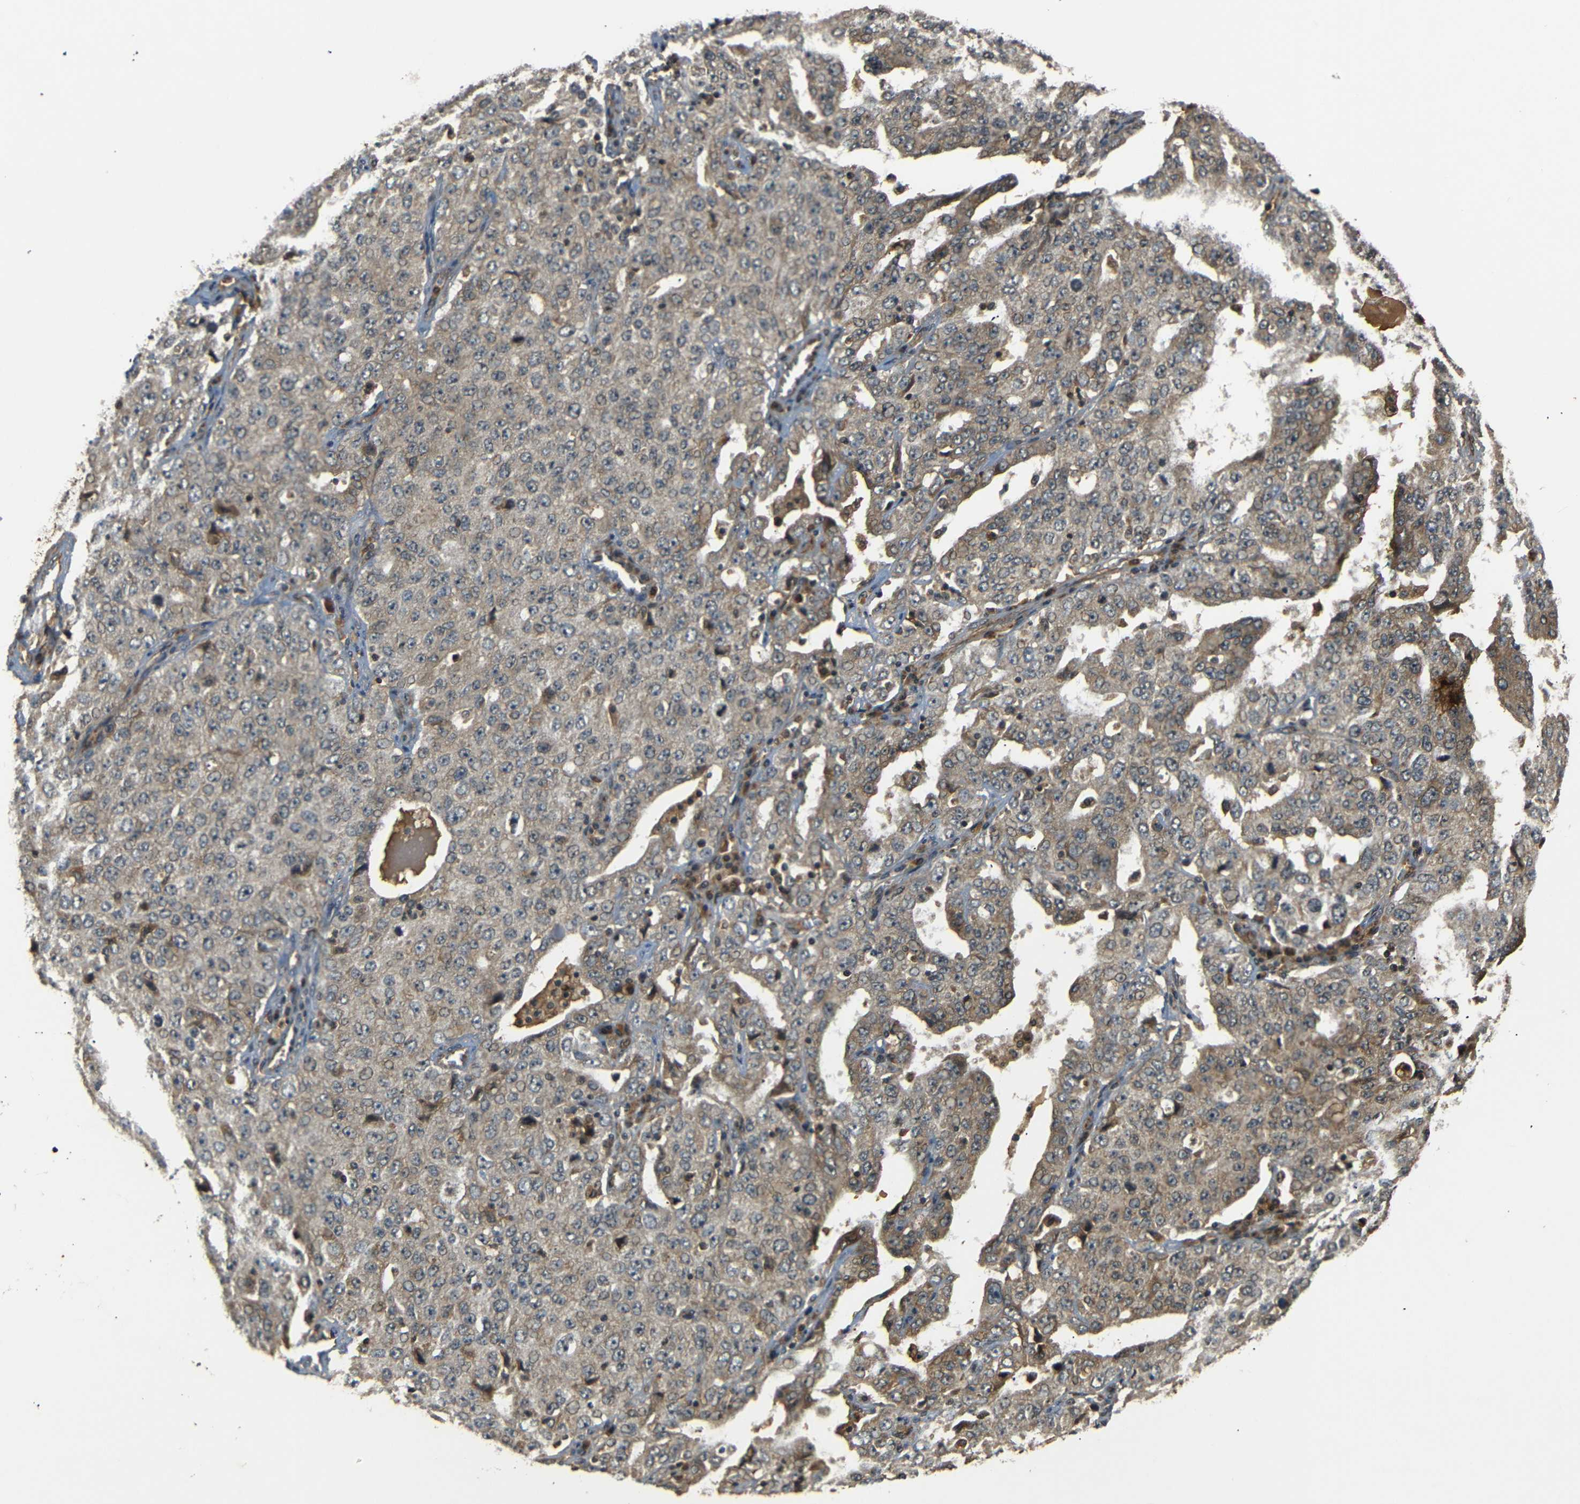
{"staining": {"intensity": "moderate", "quantity": ">75%", "location": "cytoplasmic/membranous"}, "tissue": "ovarian cancer", "cell_type": "Tumor cells", "image_type": "cancer", "snomed": [{"axis": "morphology", "description": "Carcinoma, endometroid"}, {"axis": "topography", "description": "Ovary"}], "caption": "This image reveals immunohistochemistry staining of human ovarian cancer (endometroid carcinoma), with medium moderate cytoplasmic/membranous expression in about >75% of tumor cells.", "gene": "TANK", "patient": {"sex": "female", "age": 62}}